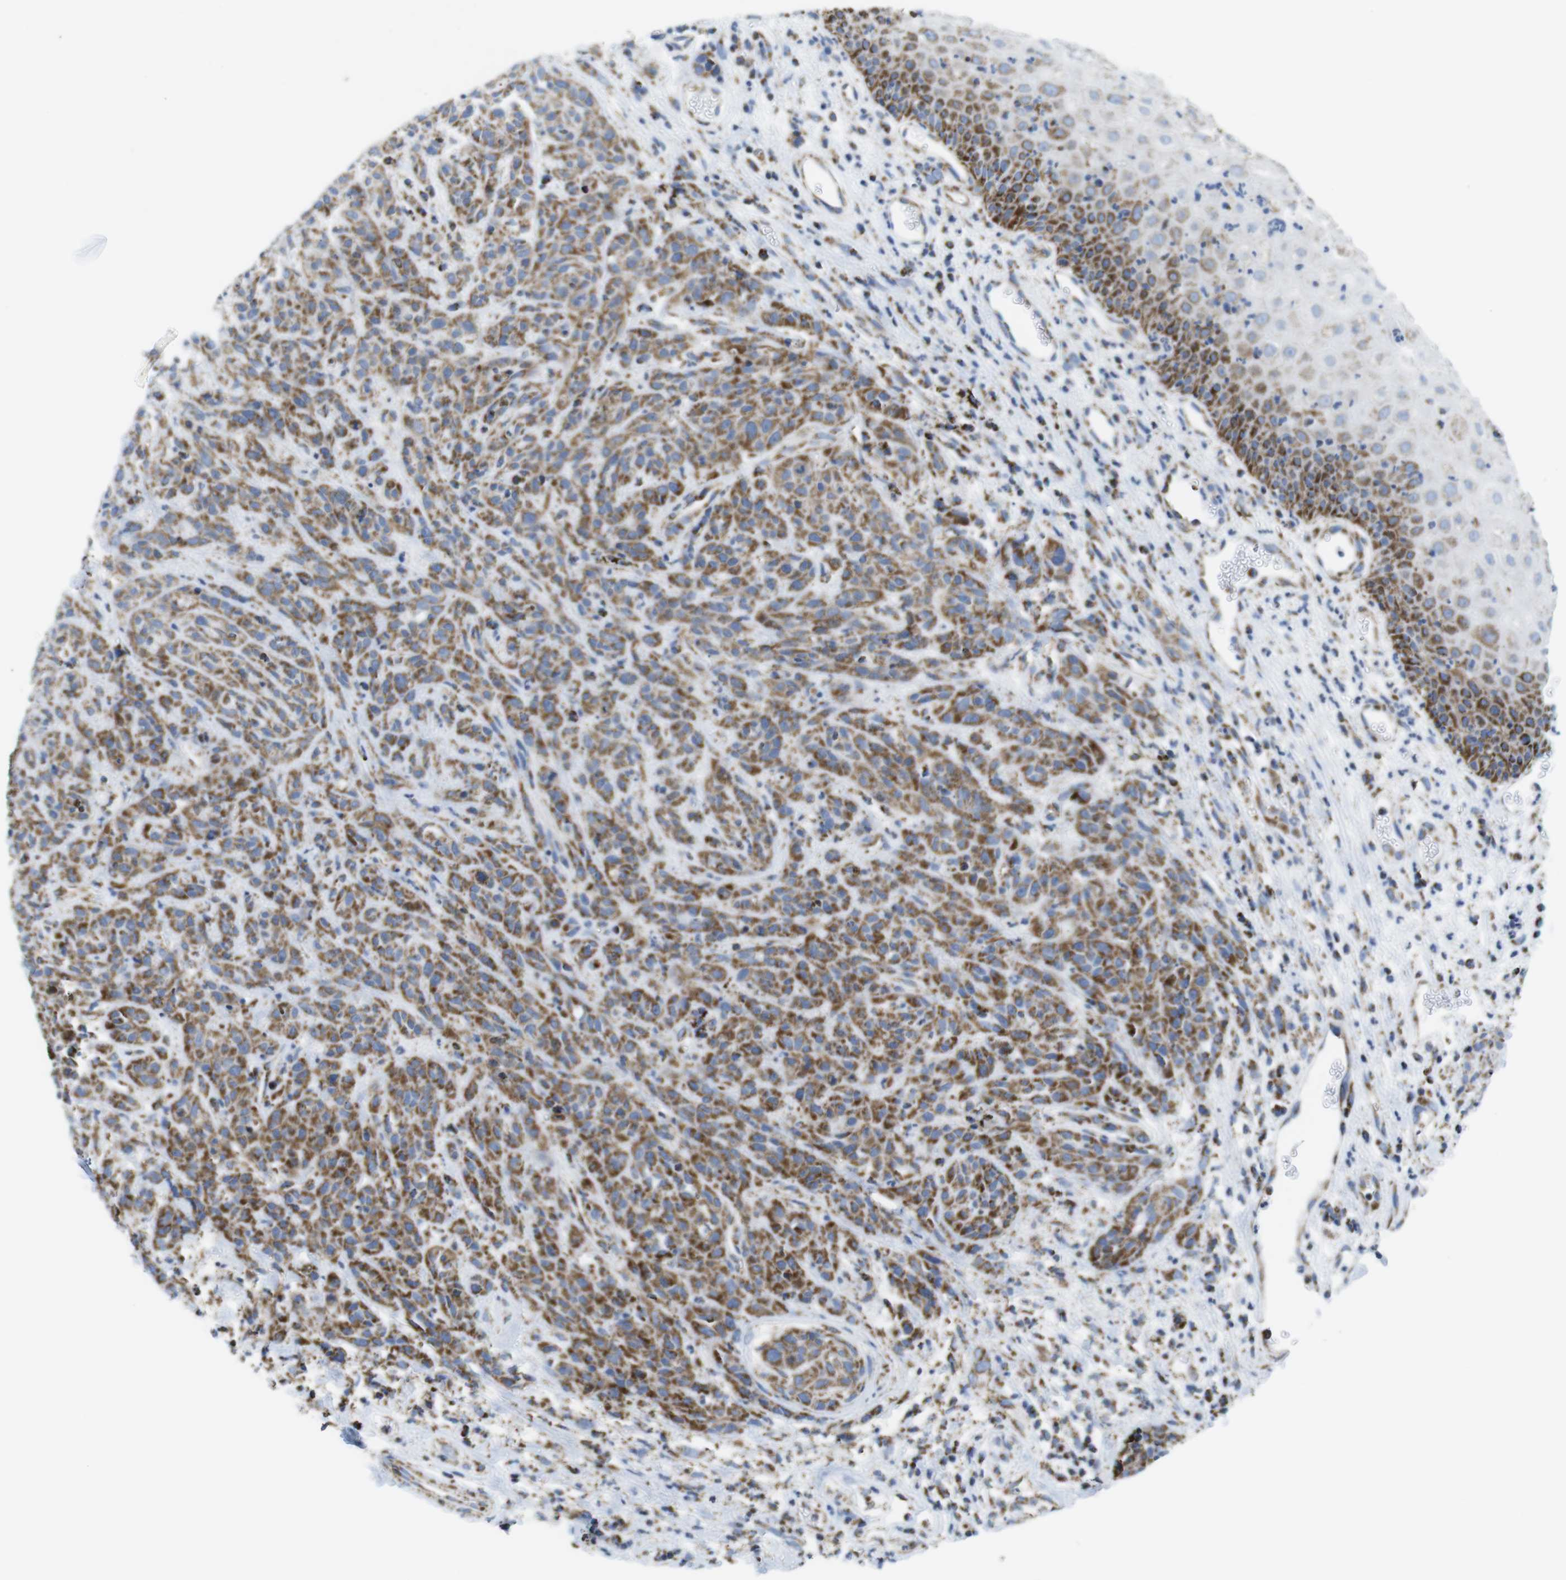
{"staining": {"intensity": "moderate", "quantity": ">75%", "location": "cytoplasmic/membranous"}, "tissue": "head and neck cancer", "cell_type": "Tumor cells", "image_type": "cancer", "snomed": [{"axis": "morphology", "description": "Normal tissue, NOS"}, {"axis": "morphology", "description": "Squamous cell carcinoma, NOS"}, {"axis": "topography", "description": "Cartilage tissue"}, {"axis": "topography", "description": "Head-Neck"}], "caption": "Immunohistochemistry of human head and neck cancer displays medium levels of moderate cytoplasmic/membranous positivity in approximately >75% of tumor cells. (Stains: DAB in brown, nuclei in blue, Microscopy: brightfield microscopy at high magnification).", "gene": "ATP5PO", "patient": {"sex": "male", "age": 62}}